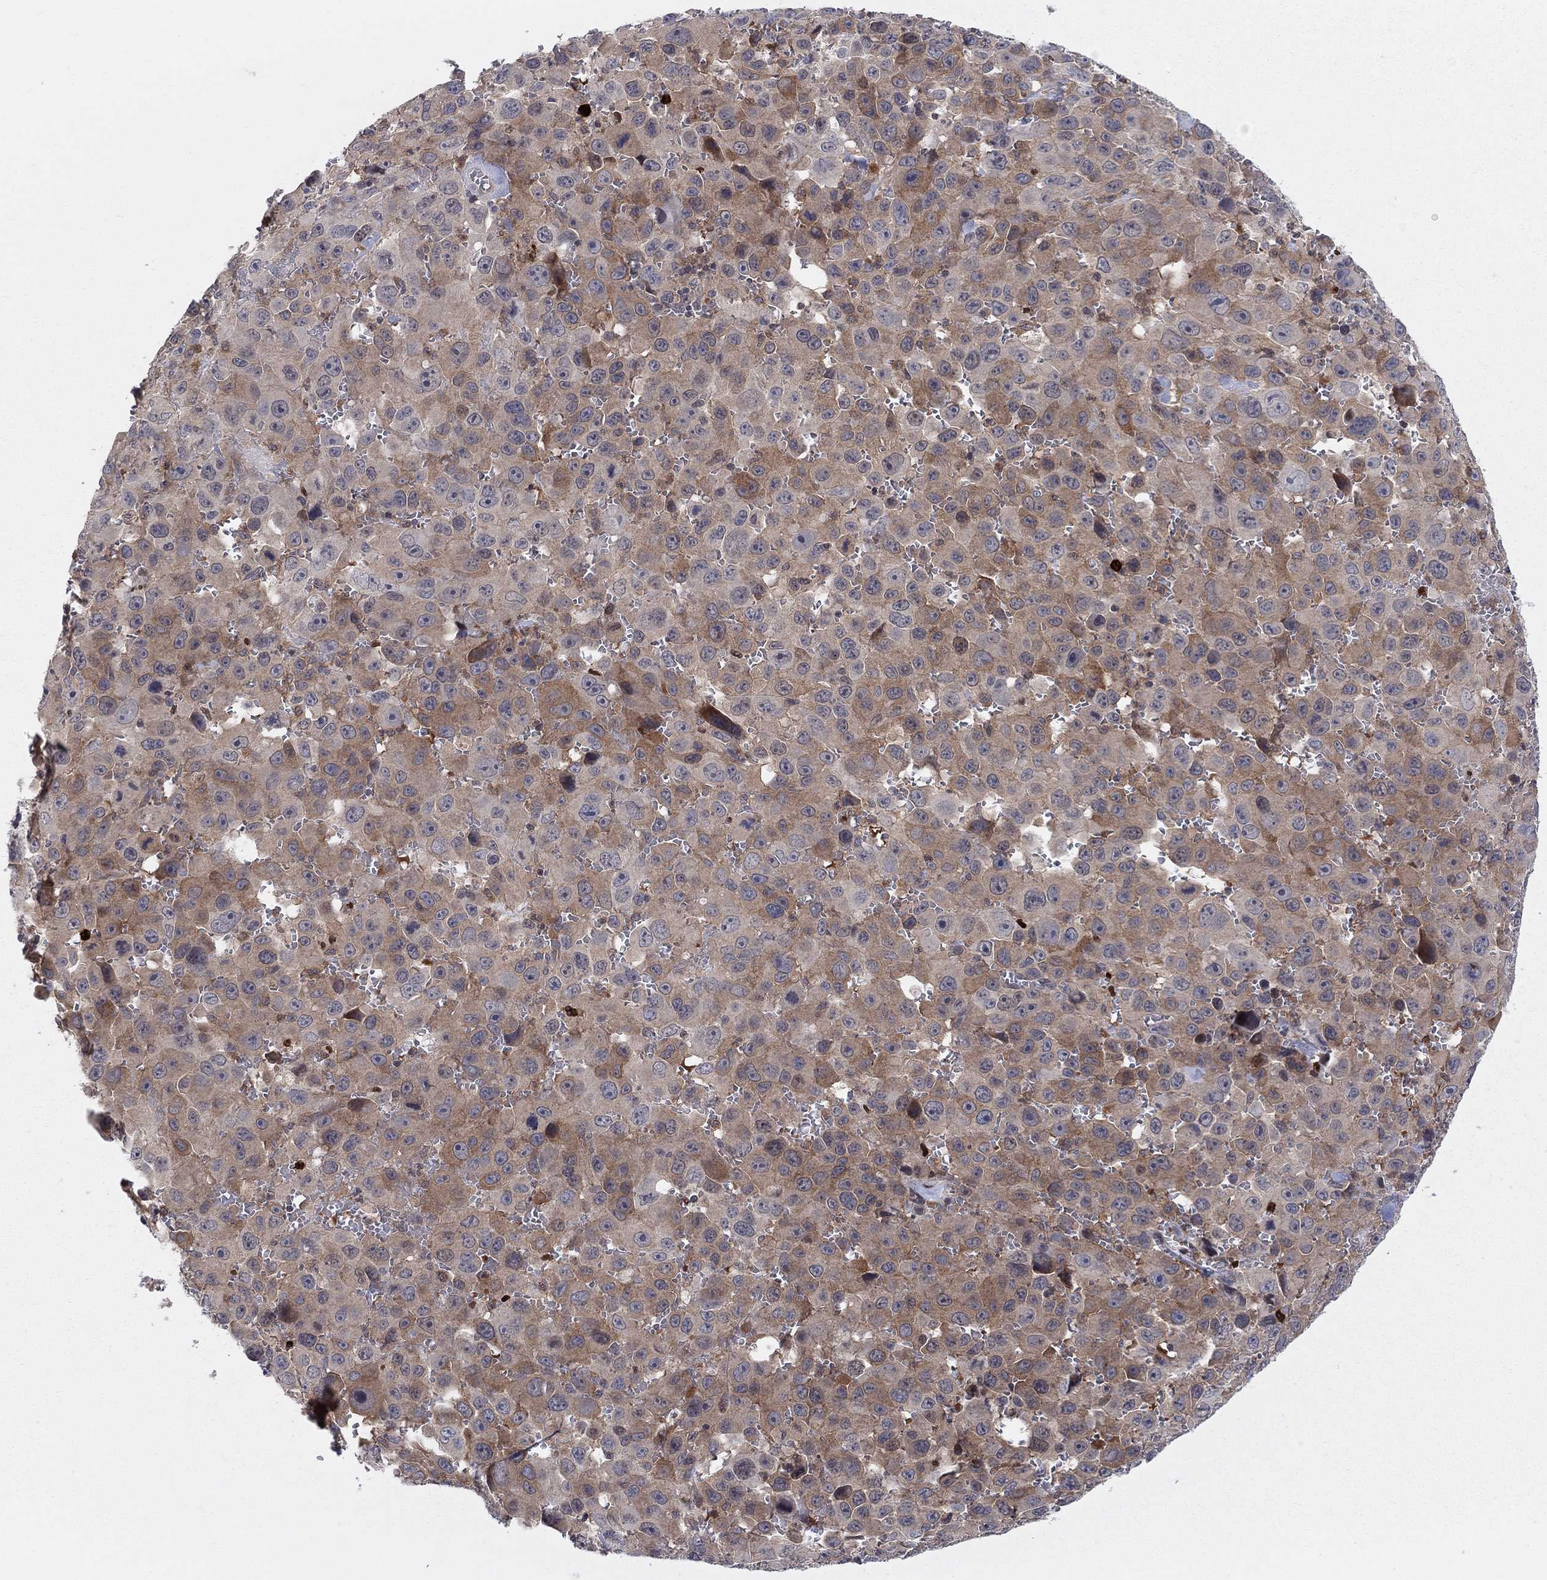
{"staining": {"intensity": "moderate", "quantity": "25%-75%", "location": "cytoplasmic/membranous"}, "tissue": "melanoma", "cell_type": "Tumor cells", "image_type": "cancer", "snomed": [{"axis": "morphology", "description": "Malignant melanoma, NOS"}, {"axis": "topography", "description": "Skin"}], "caption": "This is a histology image of IHC staining of melanoma, which shows moderate expression in the cytoplasmic/membranous of tumor cells.", "gene": "ZNHIT3", "patient": {"sex": "female", "age": 91}}